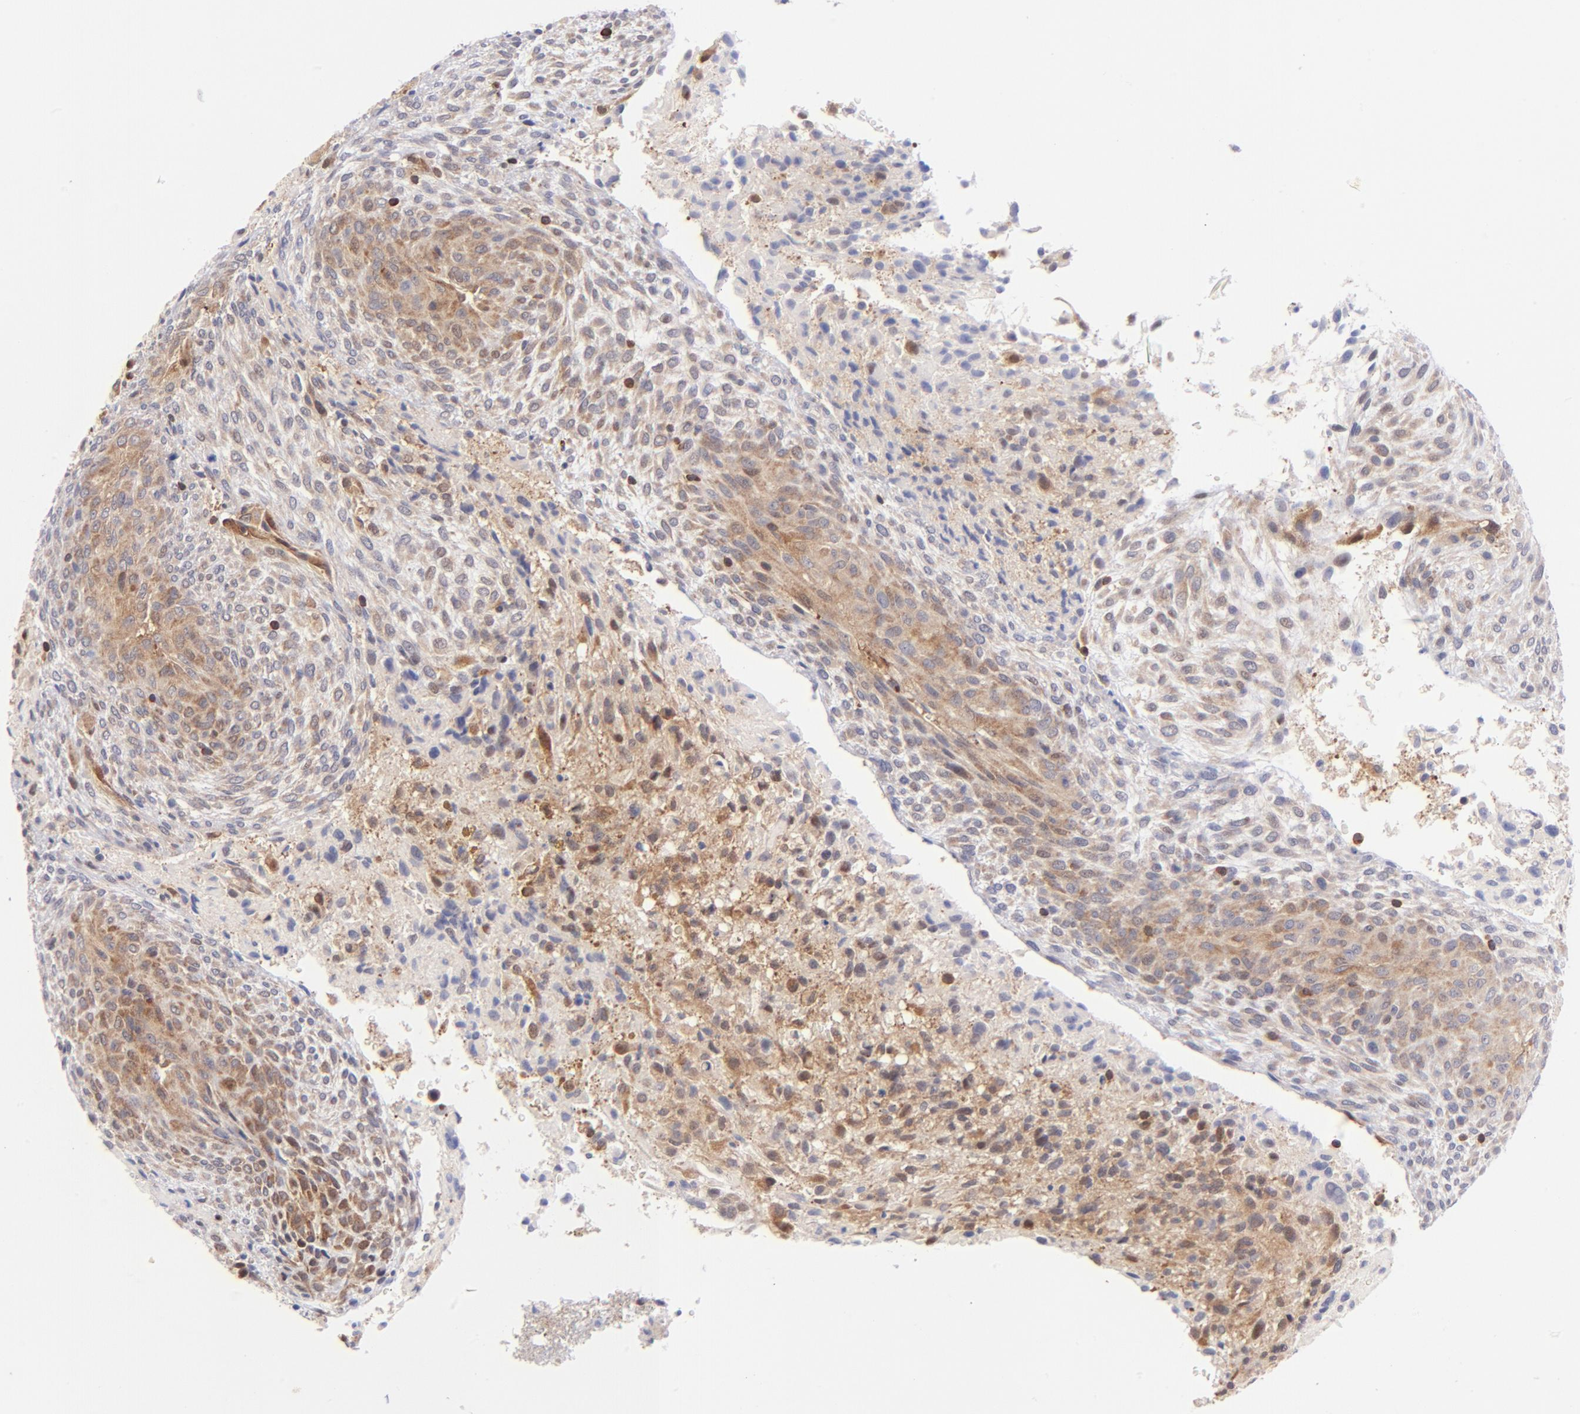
{"staining": {"intensity": "moderate", "quantity": "25%-75%", "location": "cytoplasmic/membranous,nuclear"}, "tissue": "glioma", "cell_type": "Tumor cells", "image_type": "cancer", "snomed": [{"axis": "morphology", "description": "Glioma, malignant, High grade"}, {"axis": "topography", "description": "Cerebral cortex"}], "caption": "The micrograph reveals staining of glioma, revealing moderate cytoplasmic/membranous and nuclear protein expression (brown color) within tumor cells. Nuclei are stained in blue.", "gene": "YWHAB", "patient": {"sex": "female", "age": 55}}